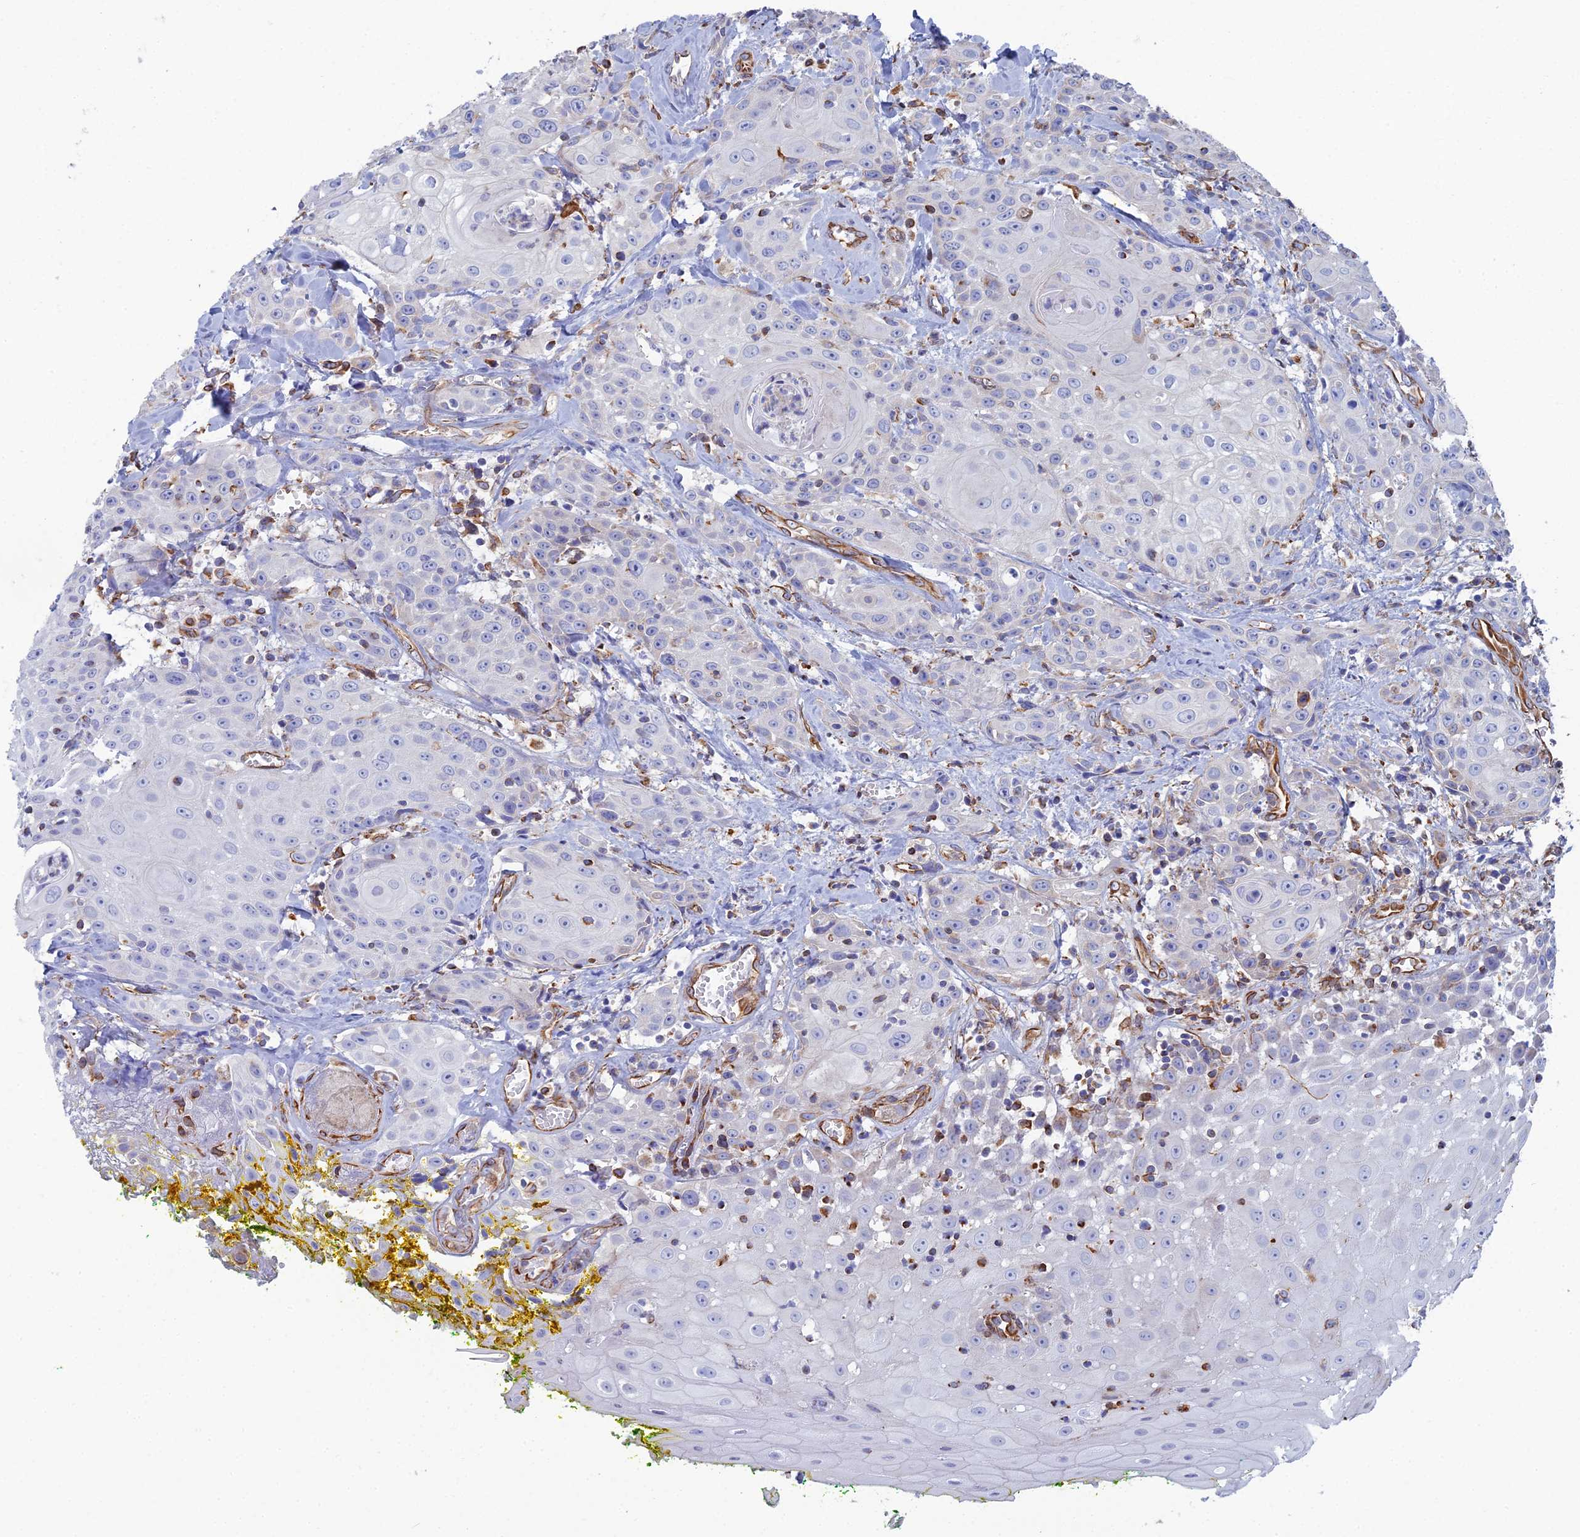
{"staining": {"intensity": "negative", "quantity": "none", "location": "none"}, "tissue": "head and neck cancer", "cell_type": "Tumor cells", "image_type": "cancer", "snomed": [{"axis": "morphology", "description": "Squamous cell carcinoma, NOS"}, {"axis": "topography", "description": "Oral tissue"}, {"axis": "topography", "description": "Head-Neck"}], "caption": "Tumor cells are negative for protein expression in human squamous cell carcinoma (head and neck).", "gene": "CLVS2", "patient": {"sex": "female", "age": 82}}